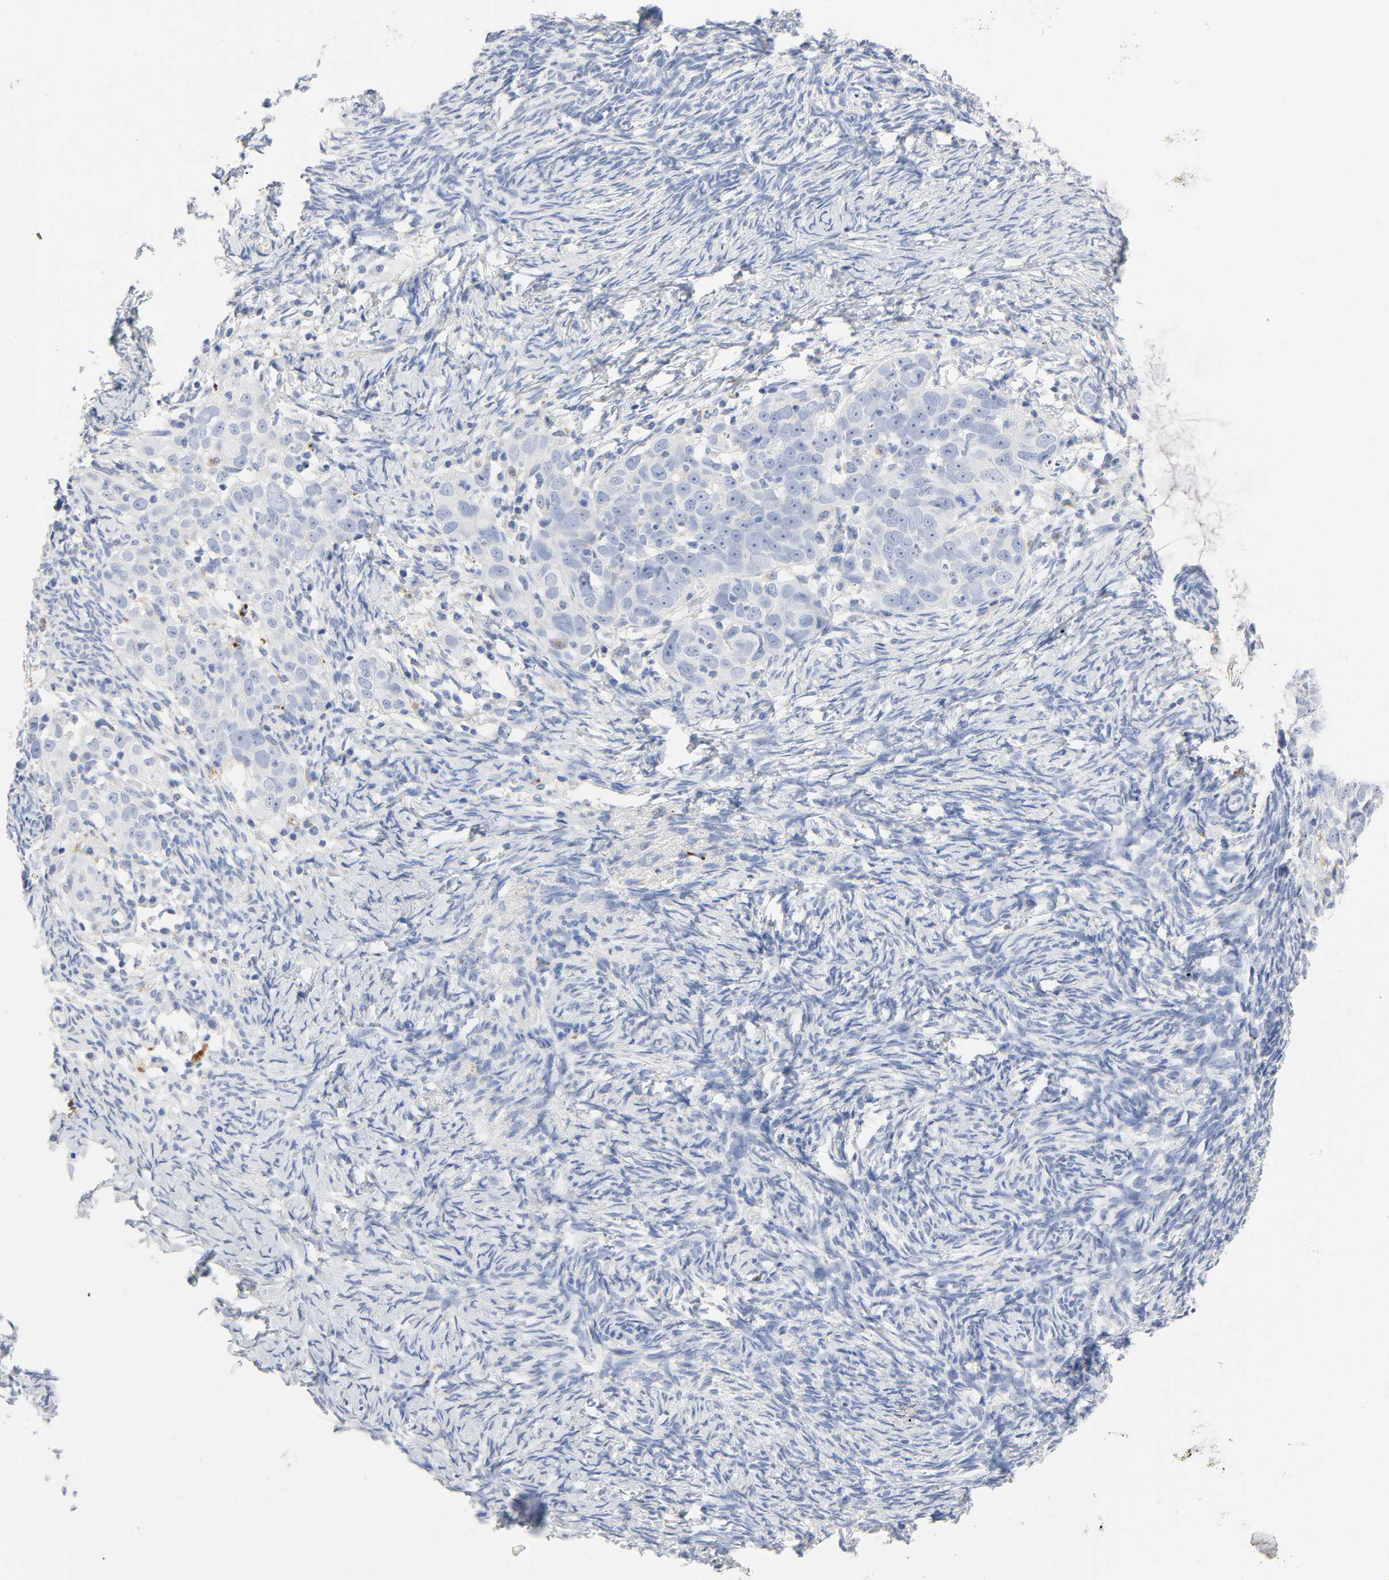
{"staining": {"intensity": "negative", "quantity": "none", "location": "none"}, "tissue": "ovarian cancer", "cell_type": "Tumor cells", "image_type": "cancer", "snomed": [{"axis": "morphology", "description": "Normal tissue, NOS"}, {"axis": "morphology", "description": "Cystadenocarcinoma, serous, NOS"}, {"axis": "topography", "description": "Ovary"}], "caption": "High magnification brightfield microscopy of serous cystadenocarcinoma (ovarian) stained with DAB (brown) and counterstained with hematoxylin (blue): tumor cells show no significant positivity. (DAB (3,3'-diaminobenzidine) immunohistochemistry (IHC) visualized using brightfield microscopy, high magnification).", "gene": "PLP1", "patient": {"sex": "female", "age": 62}}